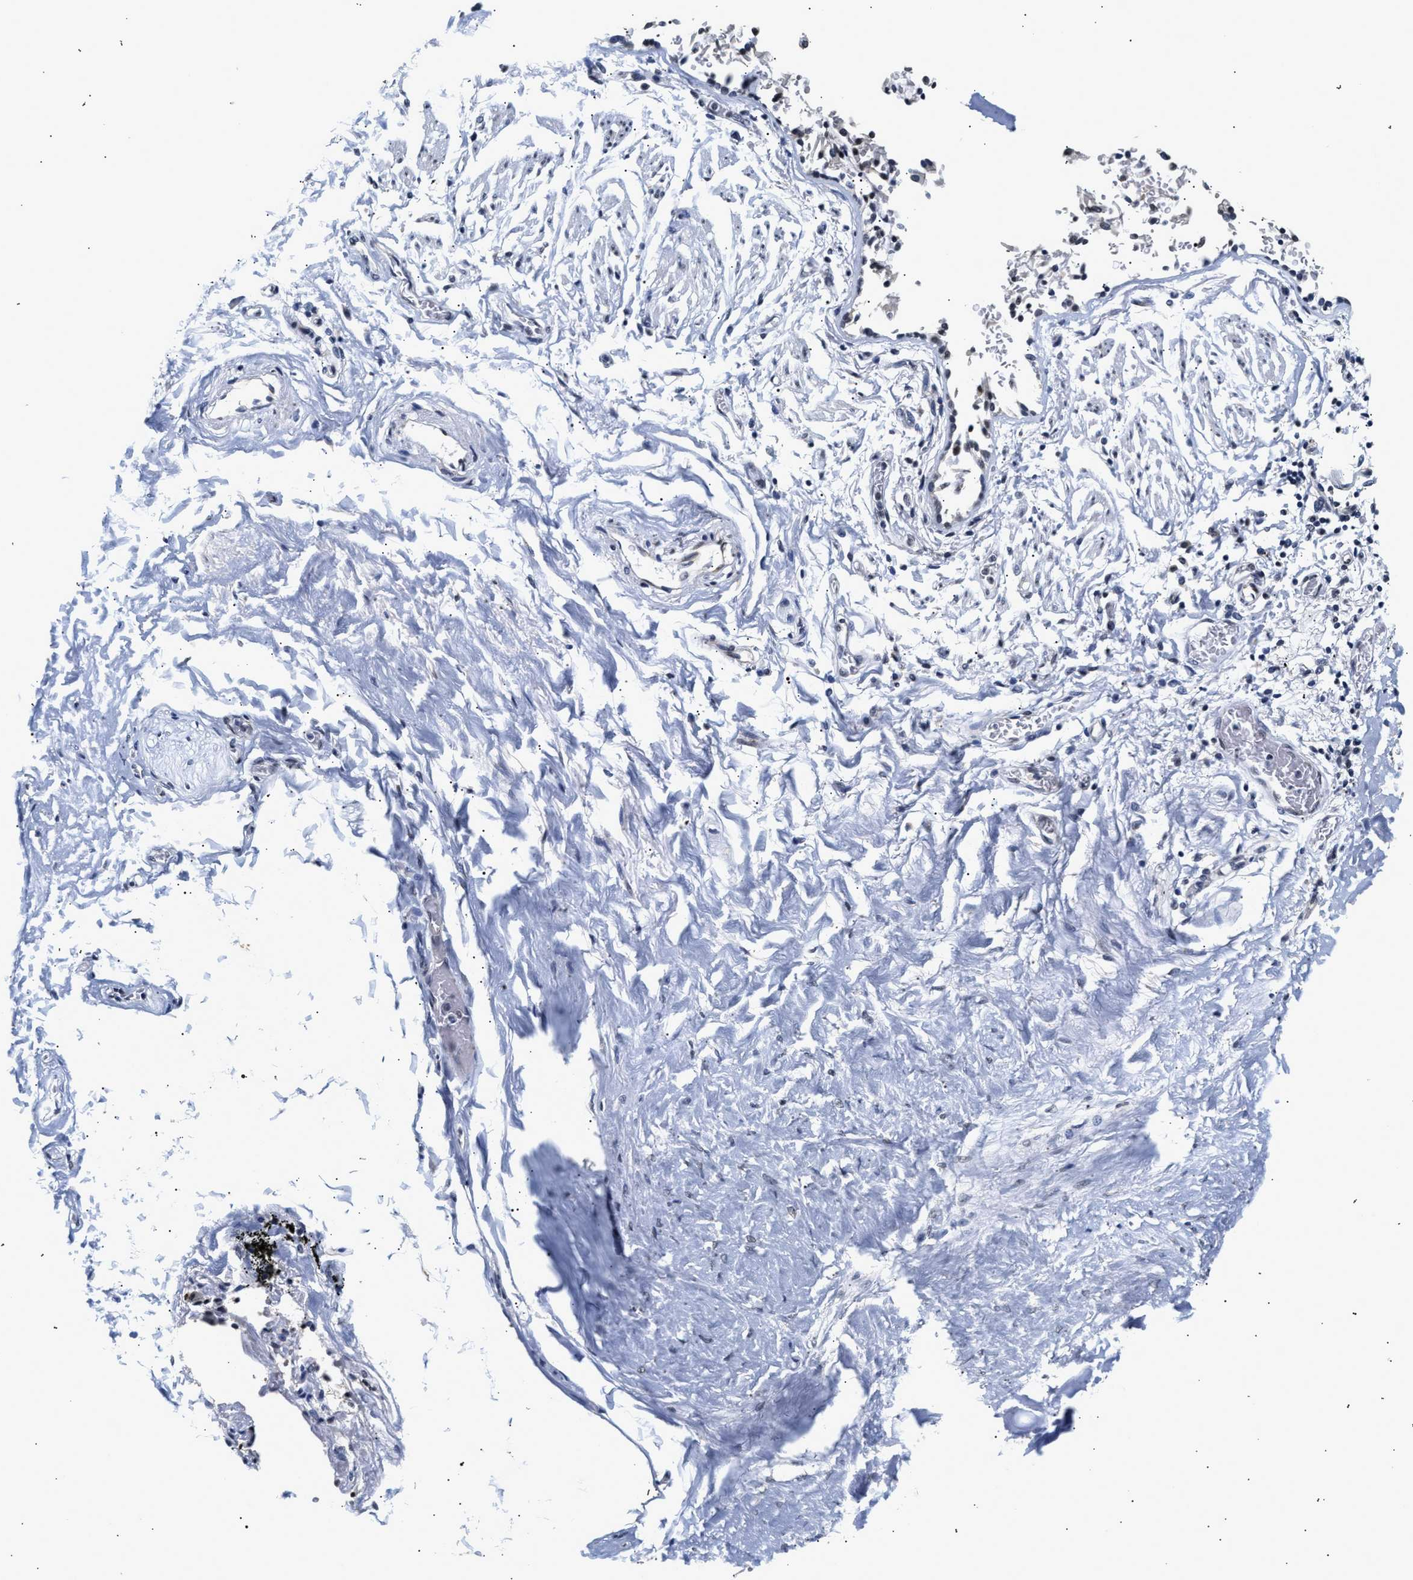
{"staining": {"intensity": "negative", "quantity": "none", "location": "none"}, "tissue": "adipose tissue", "cell_type": "Adipocytes", "image_type": "normal", "snomed": [{"axis": "morphology", "description": "Normal tissue, NOS"}, {"axis": "topography", "description": "Cartilage tissue"}, {"axis": "topography", "description": "Lung"}], "caption": "This micrograph is of benign adipose tissue stained with immunohistochemistry (IHC) to label a protein in brown with the nuclei are counter-stained blue. There is no staining in adipocytes.", "gene": "THOC1", "patient": {"sex": "female", "age": 77}}